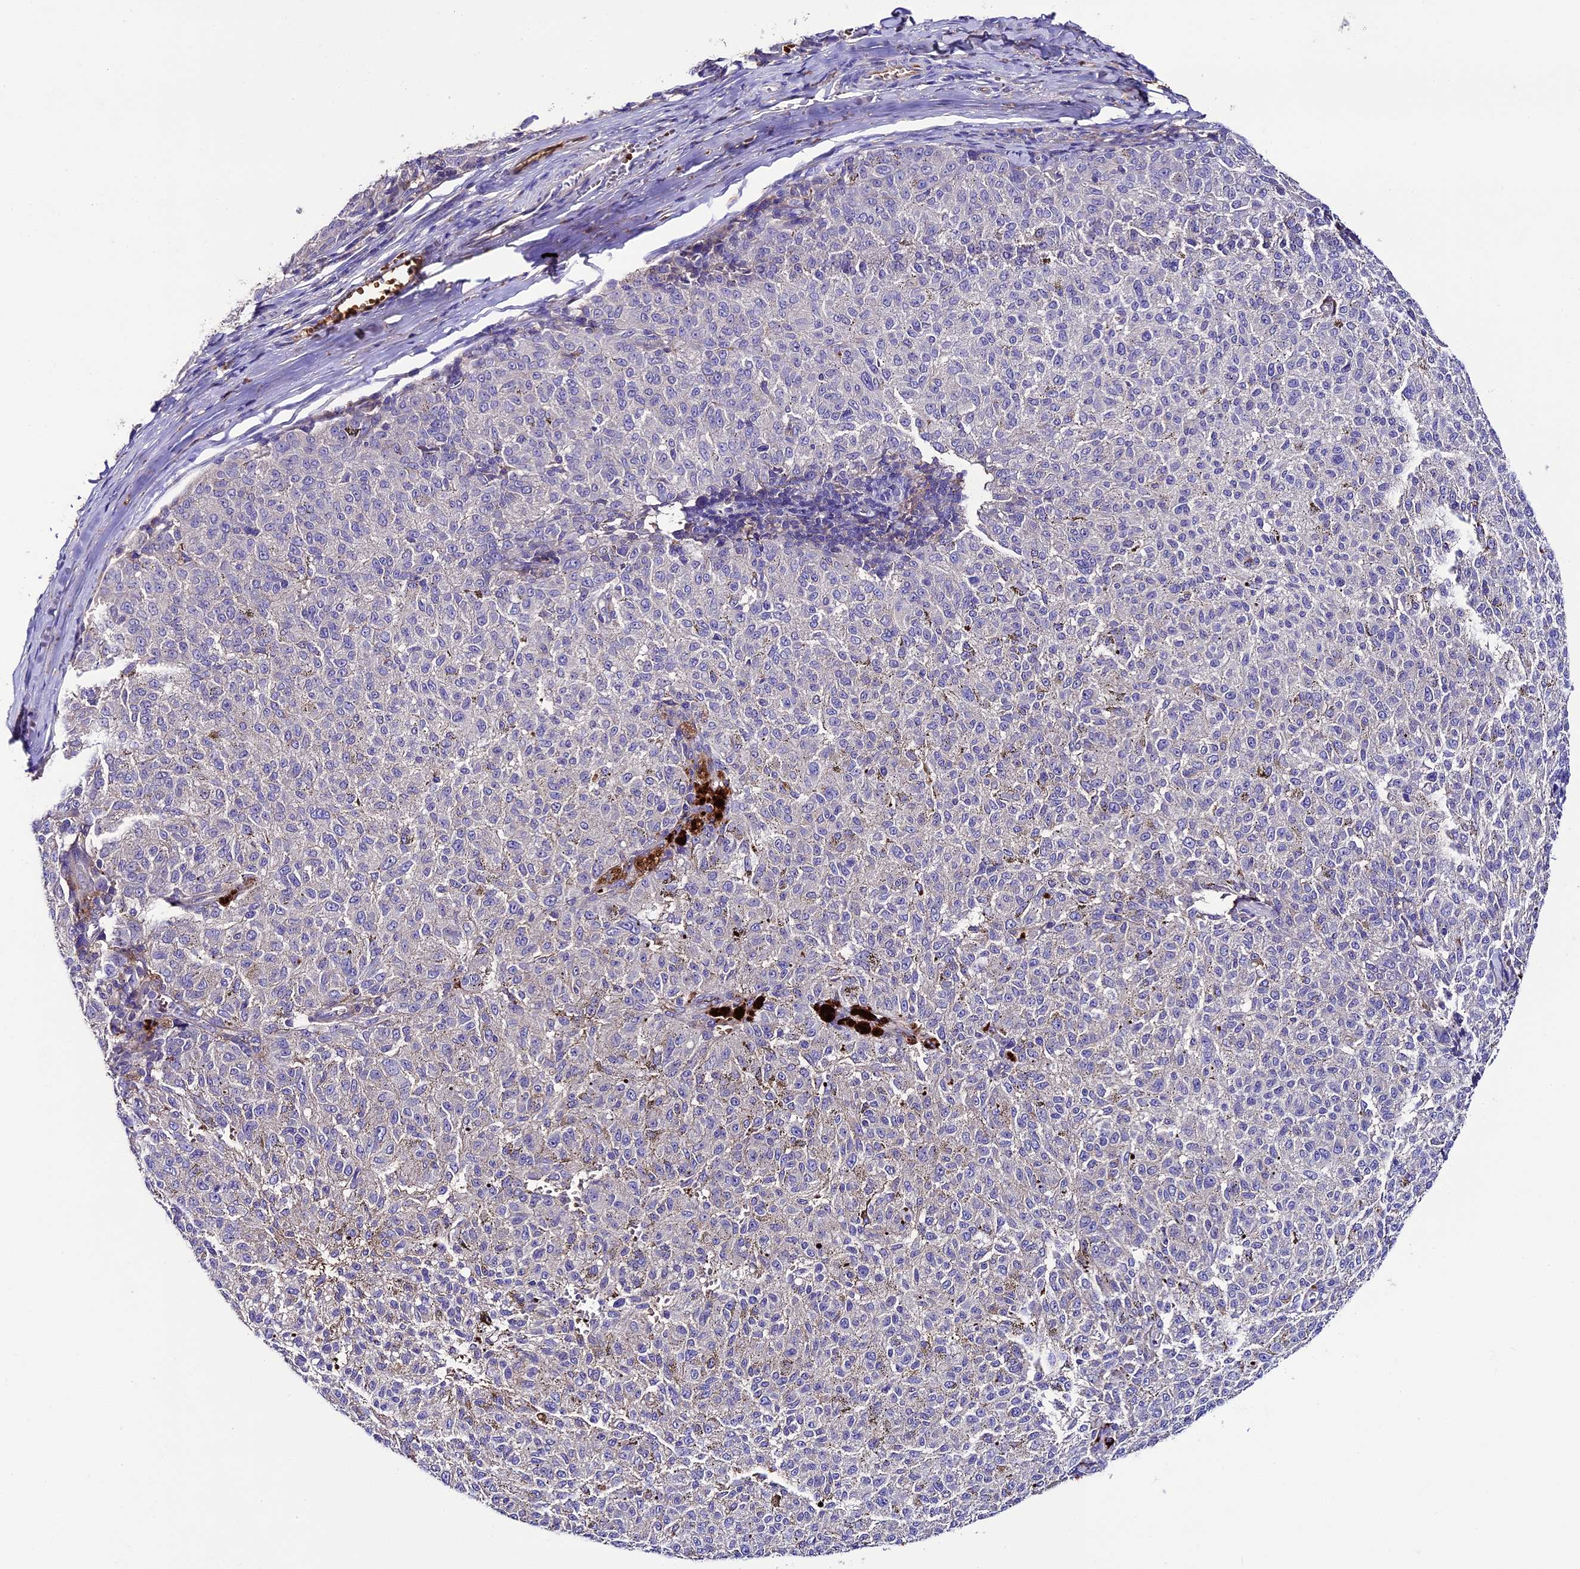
{"staining": {"intensity": "negative", "quantity": "none", "location": "none"}, "tissue": "melanoma", "cell_type": "Tumor cells", "image_type": "cancer", "snomed": [{"axis": "morphology", "description": "Malignant melanoma, NOS"}, {"axis": "topography", "description": "Skin"}], "caption": "Tumor cells are negative for brown protein staining in melanoma.", "gene": "TCP11L2", "patient": {"sex": "female", "age": 72}}